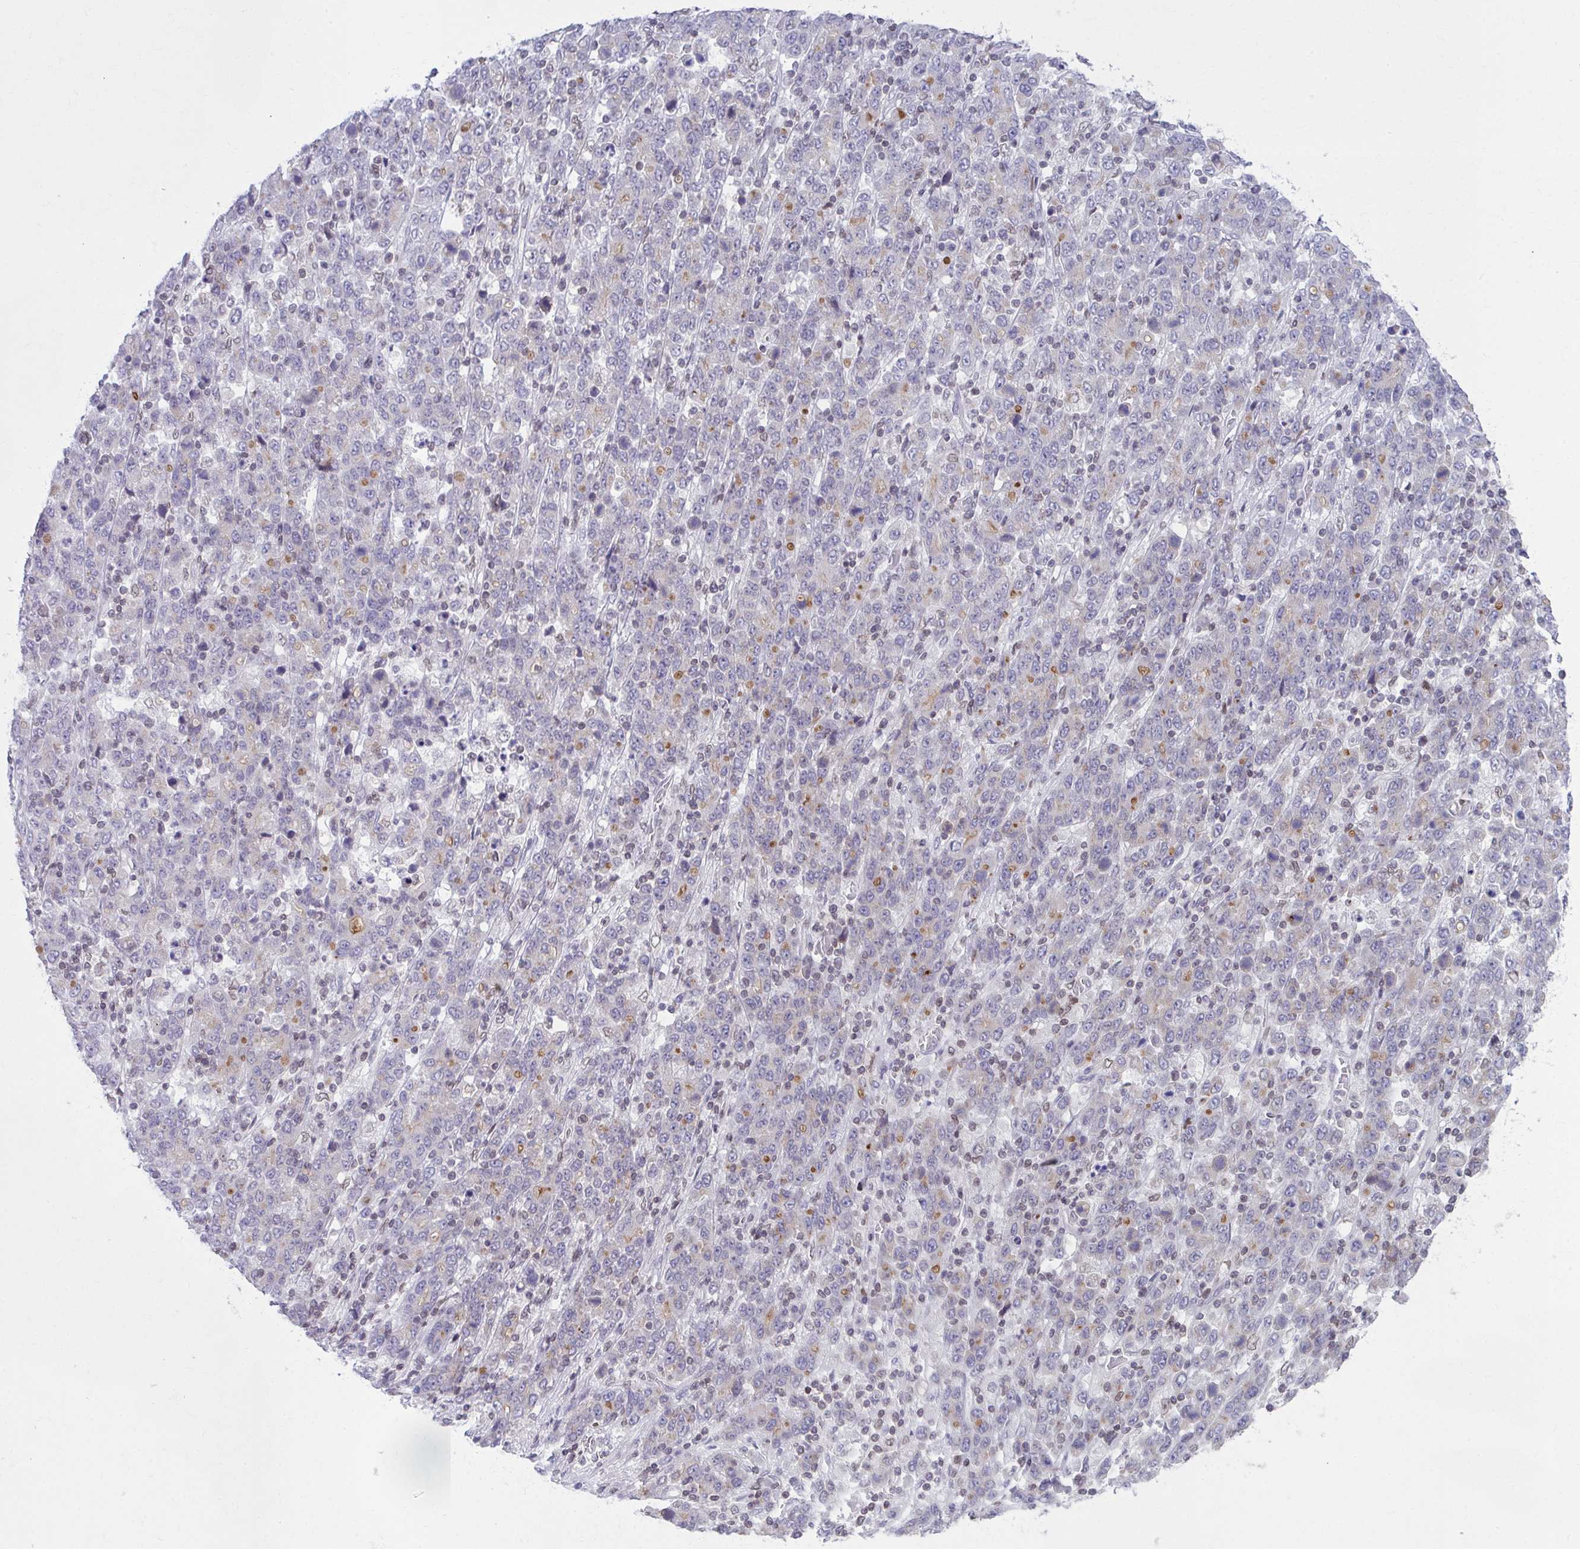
{"staining": {"intensity": "negative", "quantity": "none", "location": "none"}, "tissue": "stomach cancer", "cell_type": "Tumor cells", "image_type": "cancer", "snomed": [{"axis": "morphology", "description": "Adenocarcinoma, NOS"}, {"axis": "topography", "description": "Stomach, upper"}], "caption": "This is an immunohistochemistry (IHC) image of stomach cancer (adenocarcinoma). There is no expression in tumor cells.", "gene": "OR7A5", "patient": {"sex": "male", "age": 69}}